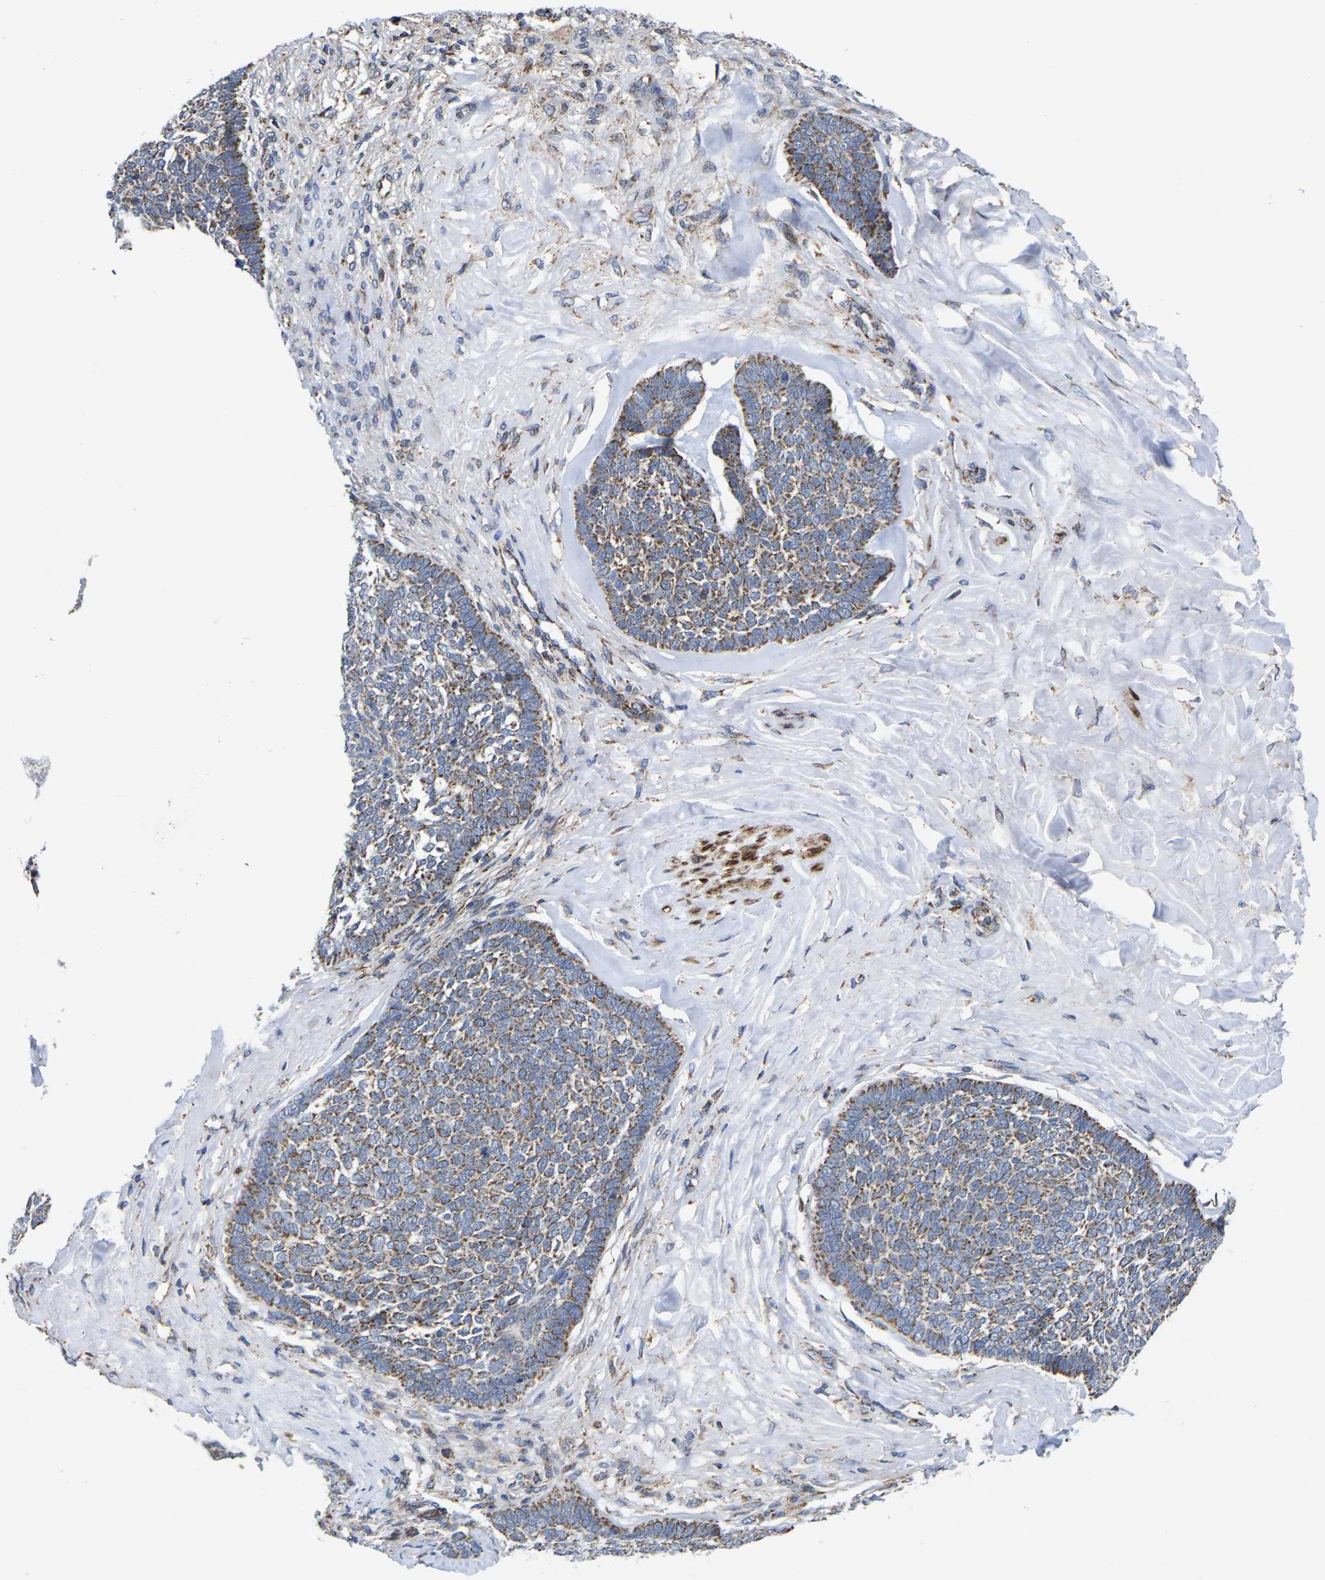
{"staining": {"intensity": "strong", "quantity": ">75%", "location": "cytoplasmic/membranous"}, "tissue": "skin cancer", "cell_type": "Tumor cells", "image_type": "cancer", "snomed": [{"axis": "morphology", "description": "Basal cell carcinoma"}, {"axis": "topography", "description": "Skin"}], "caption": "Human skin cancer (basal cell carcinoma) stained with a brown dye displays strong cytoplasmic/membranous positive positivity in approximately >75% of tumor cells.", "gene": "P2RY11", "patient": {"sex": "male", "age": 84}}